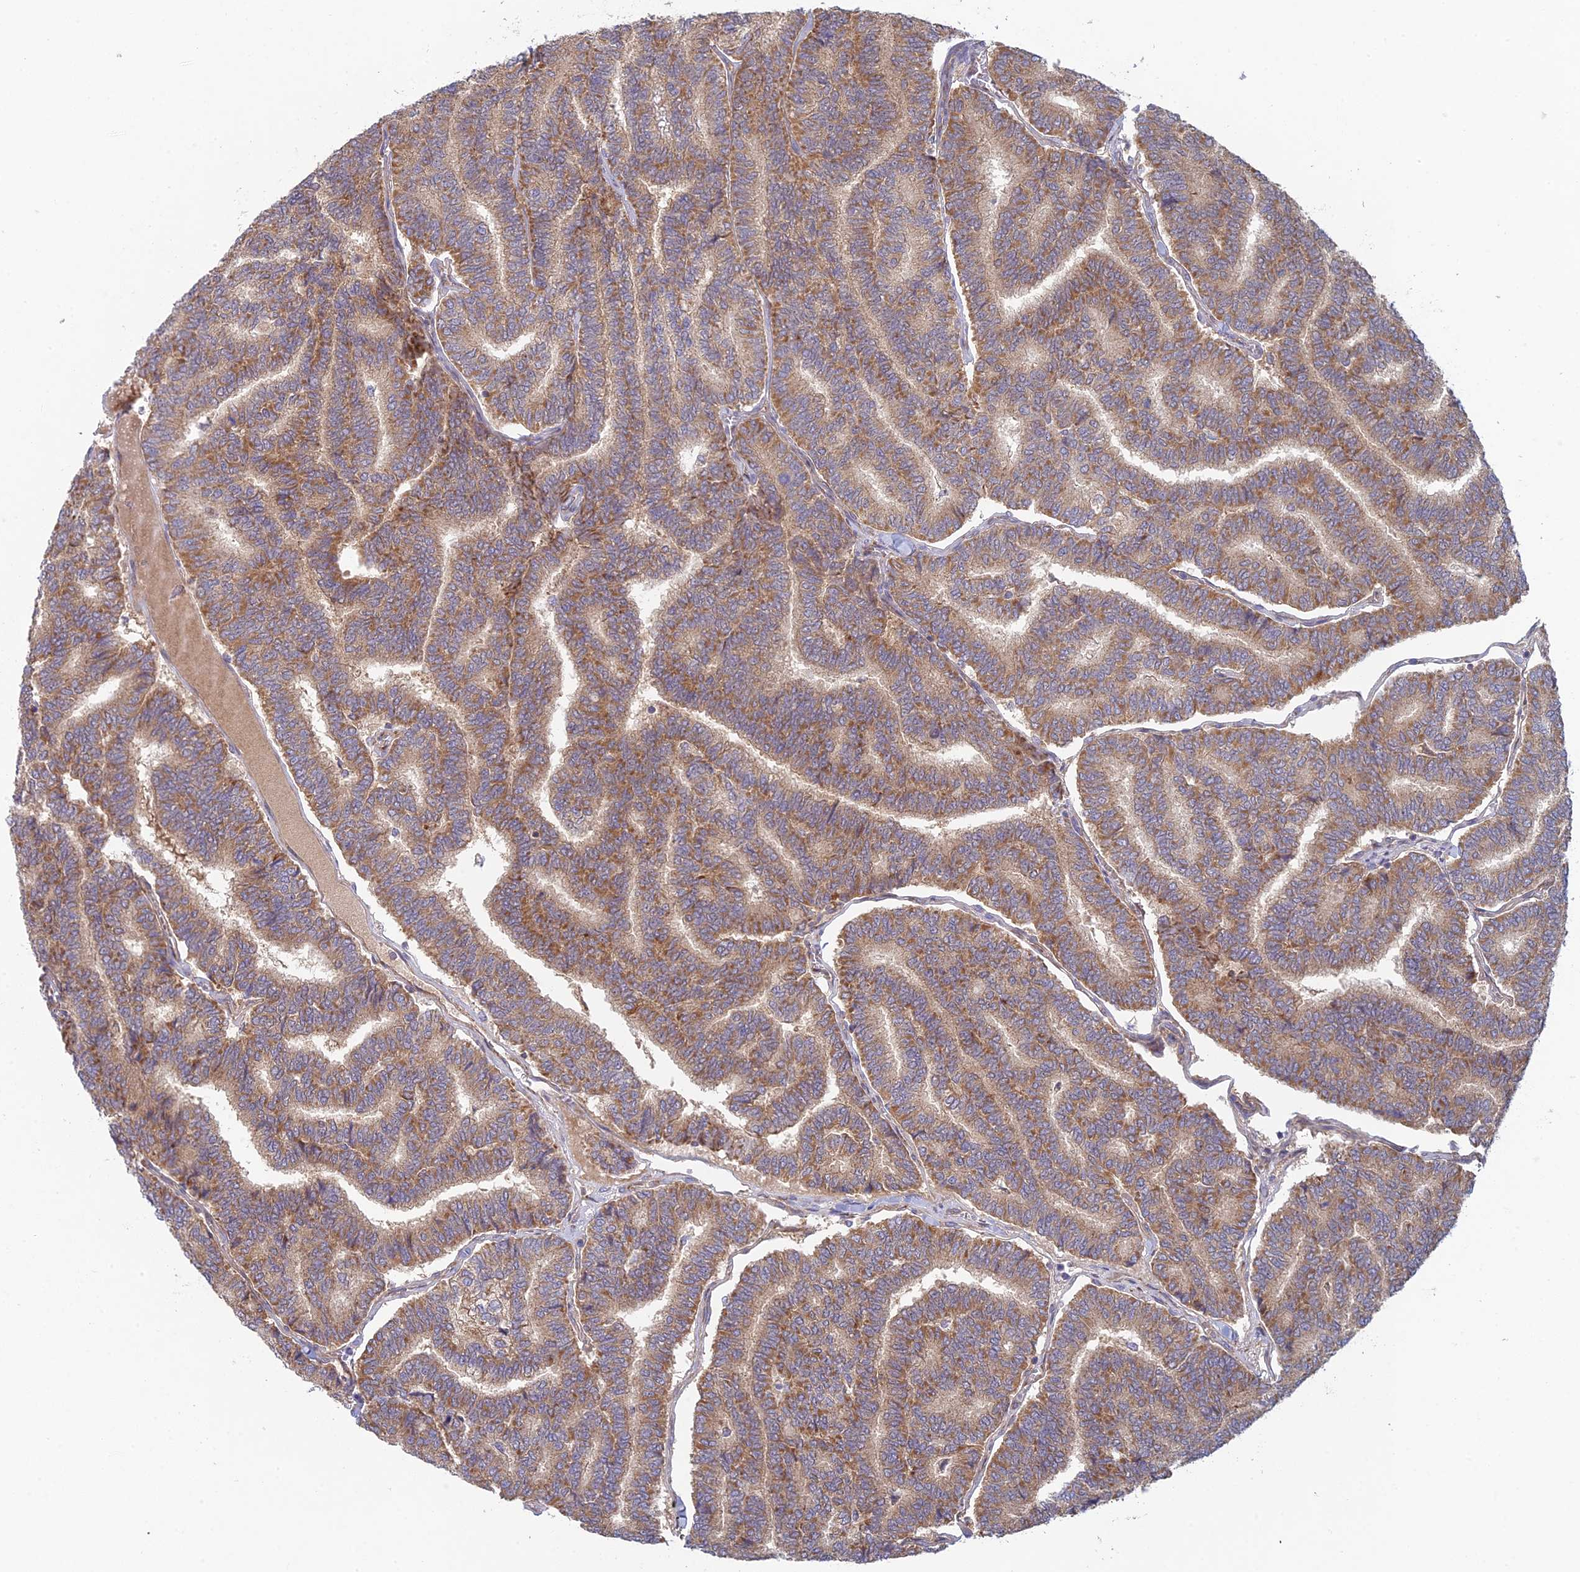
{"staining": {"intensity": "moderate", "quantity": ">75%", "location": "cytoplasmic/membranous"}, "tissue": "thyroid cancer", "cell_type": "Tumor cells", "image_type": "cancer", "snomed": [{"axis": "morphology", "description": "Papillary adenocarcinoma, NOS"}, {"axis": "topography", "description": "Thyroid gland"}], "caption": "Immunohistochemical staining of human thyroid papillary adenocarcinoma exhibits moderate cytoplasmic/membranous protein staining in about >75% of tumor cells.", "gene": "INCA1", "patient": {"sex": "female", "age": 35}}